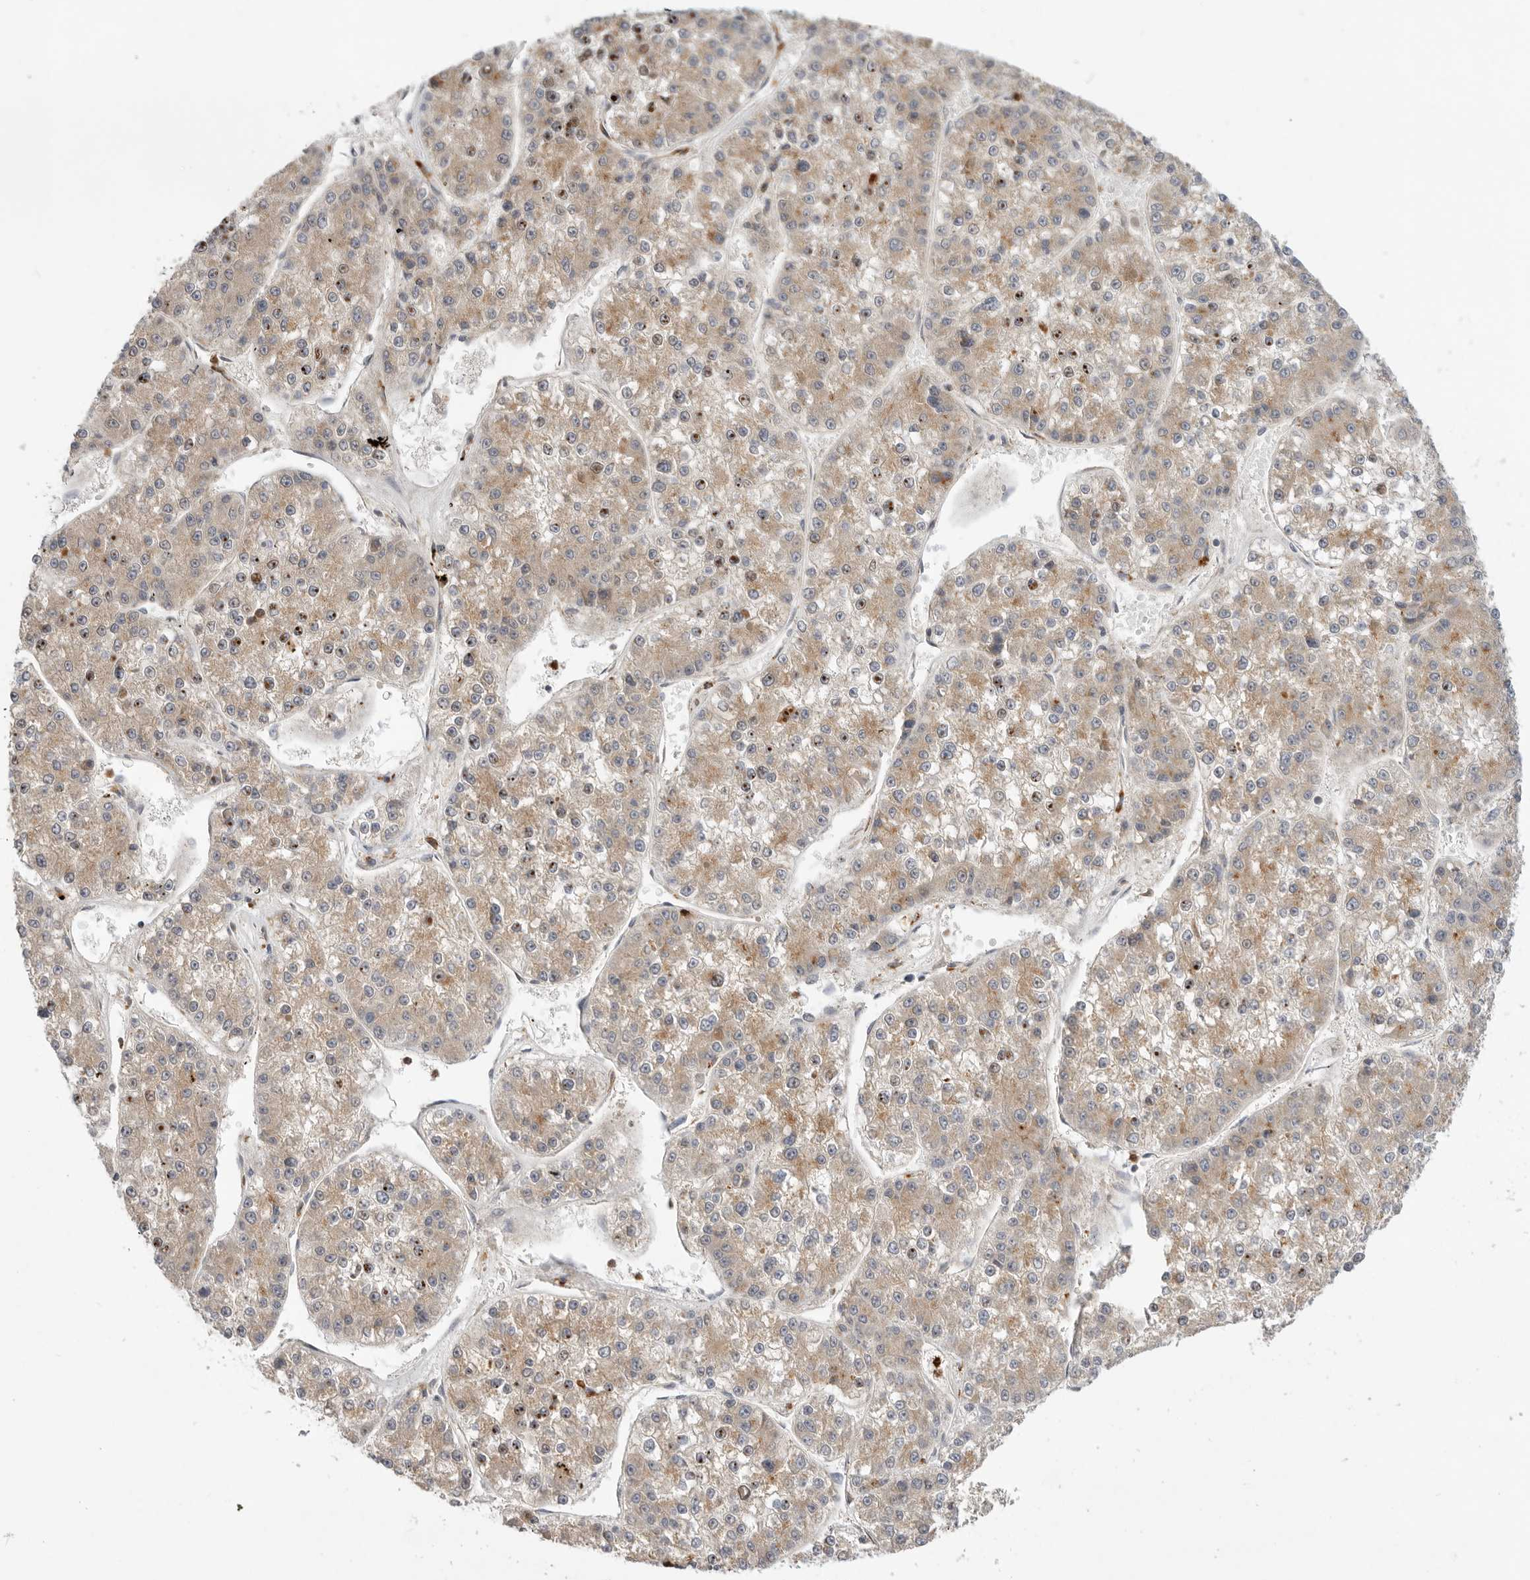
{"staining": {"intensity": "weak", "quantity": ">75%", "location": "cytoplasmic/membranous"}, "tissue": "liver cancer", "cell_type": "Tumor cells", "image_type": "cancer", "snomed": [{"axis": "morphology", "description": "Carcinoma, Hepatocellular, NOS"}, {"axis": "topography", "description": "Liver"}], "caption": "Immunohistochemistry (IHC) image of neoplastic tissue: liver cancer stained using immunohistochemistry (IHC) exhibits low levels of weak protein expression localized specifically in the cytoplasmic/membranous of tumor cells, appearing as a cytoplasmic/membranous brown color.", "gene": "GNE", "patient": {"sex": "female", "age": 73}}